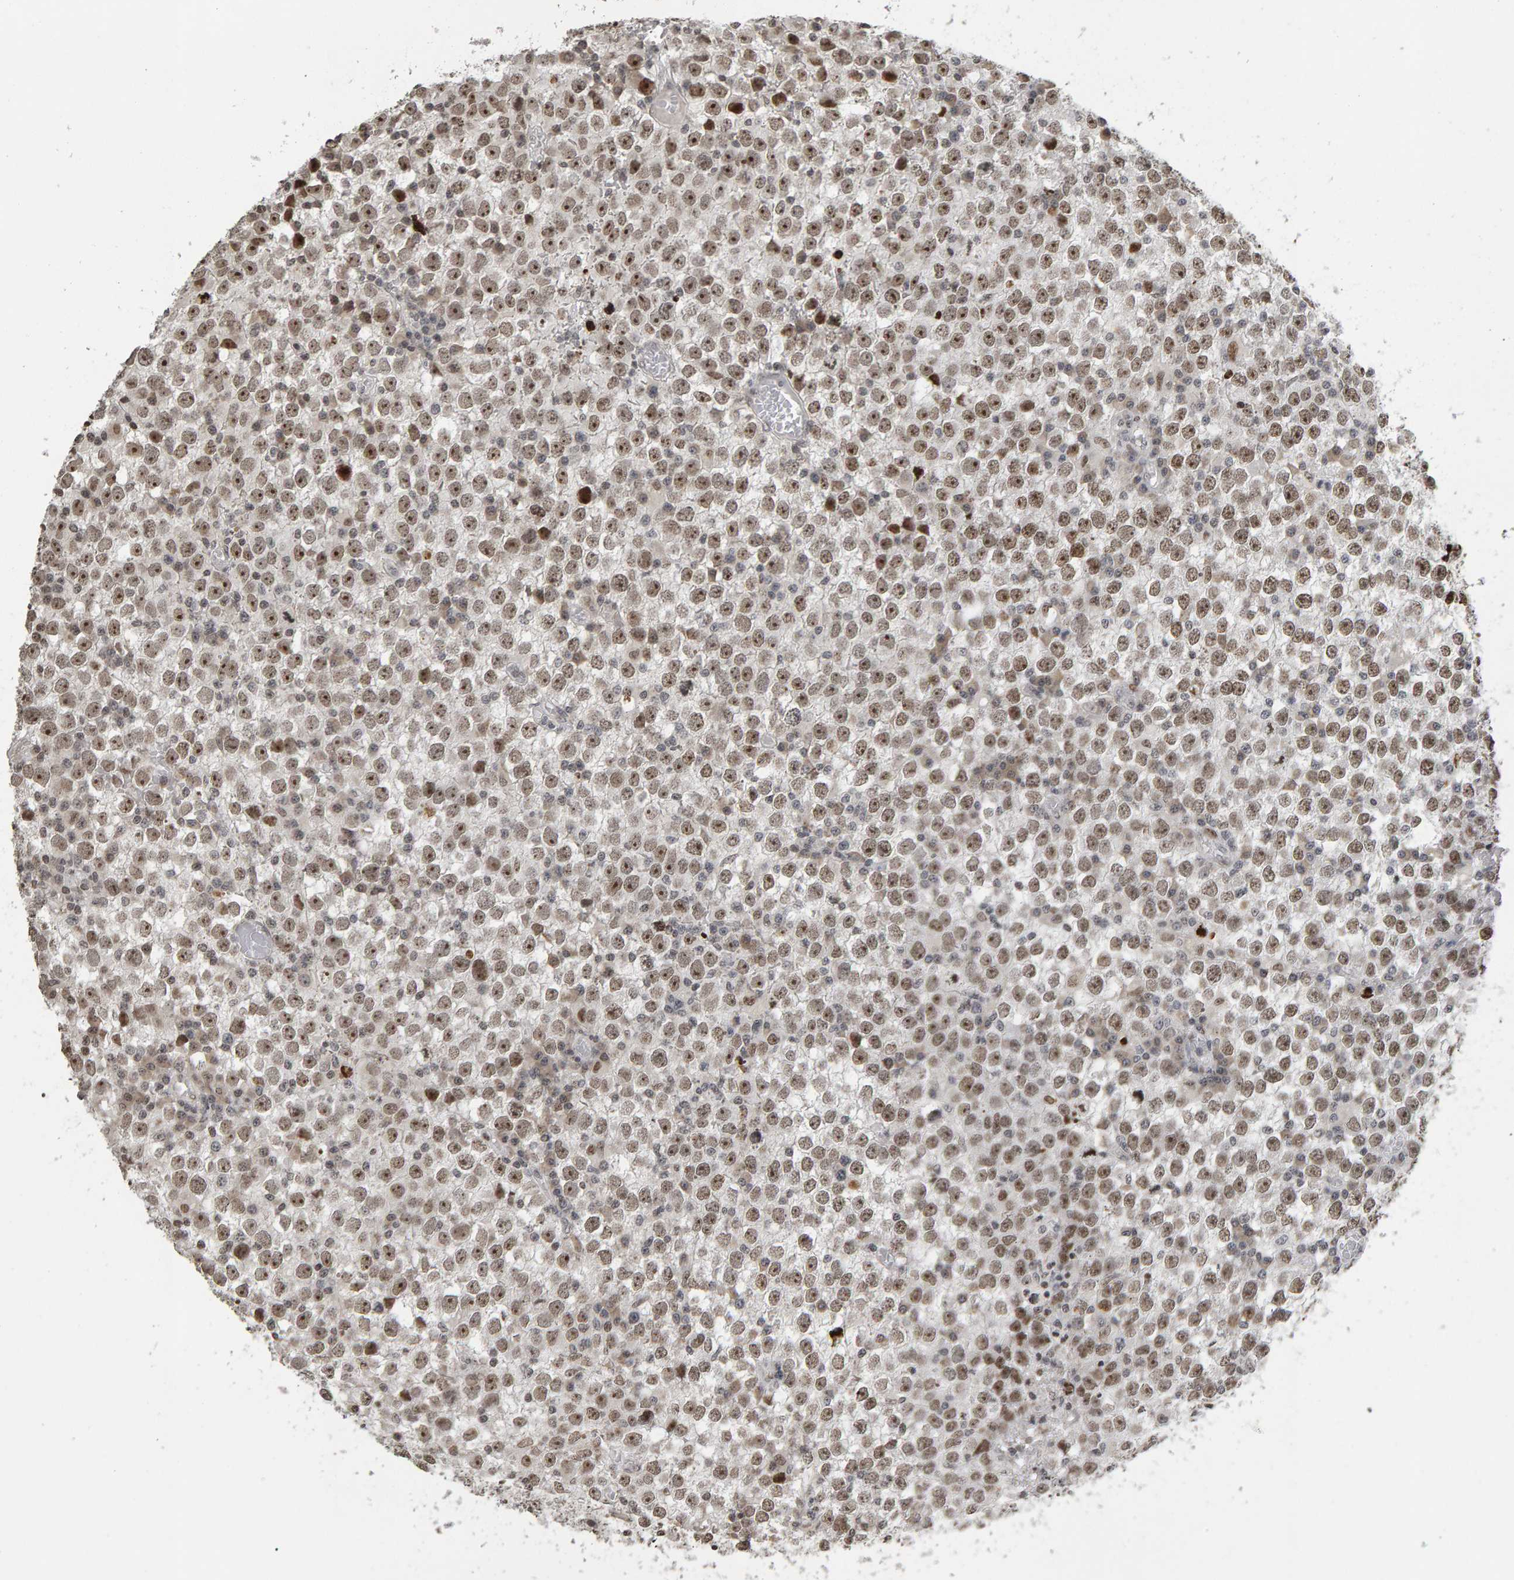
{"staining": {"intensity": "moderate", "quantity": ">75%", "location": "nuclear"}, "tissue": "testis cancer", "cell_type": "Tumor cells", "image_type": "cancer", "snomed": [{"axis": "morphology", "description": "Seminoma, NOS"}, {"axis": "topography", "description": "Testis"}], "caption": "Protein staining reveals moderate nuclear staining in approximately >75% of tumor cells in seminoma (testis).", "gene": "TRAM1", "patient": {"sex": "male", "age": 65}}